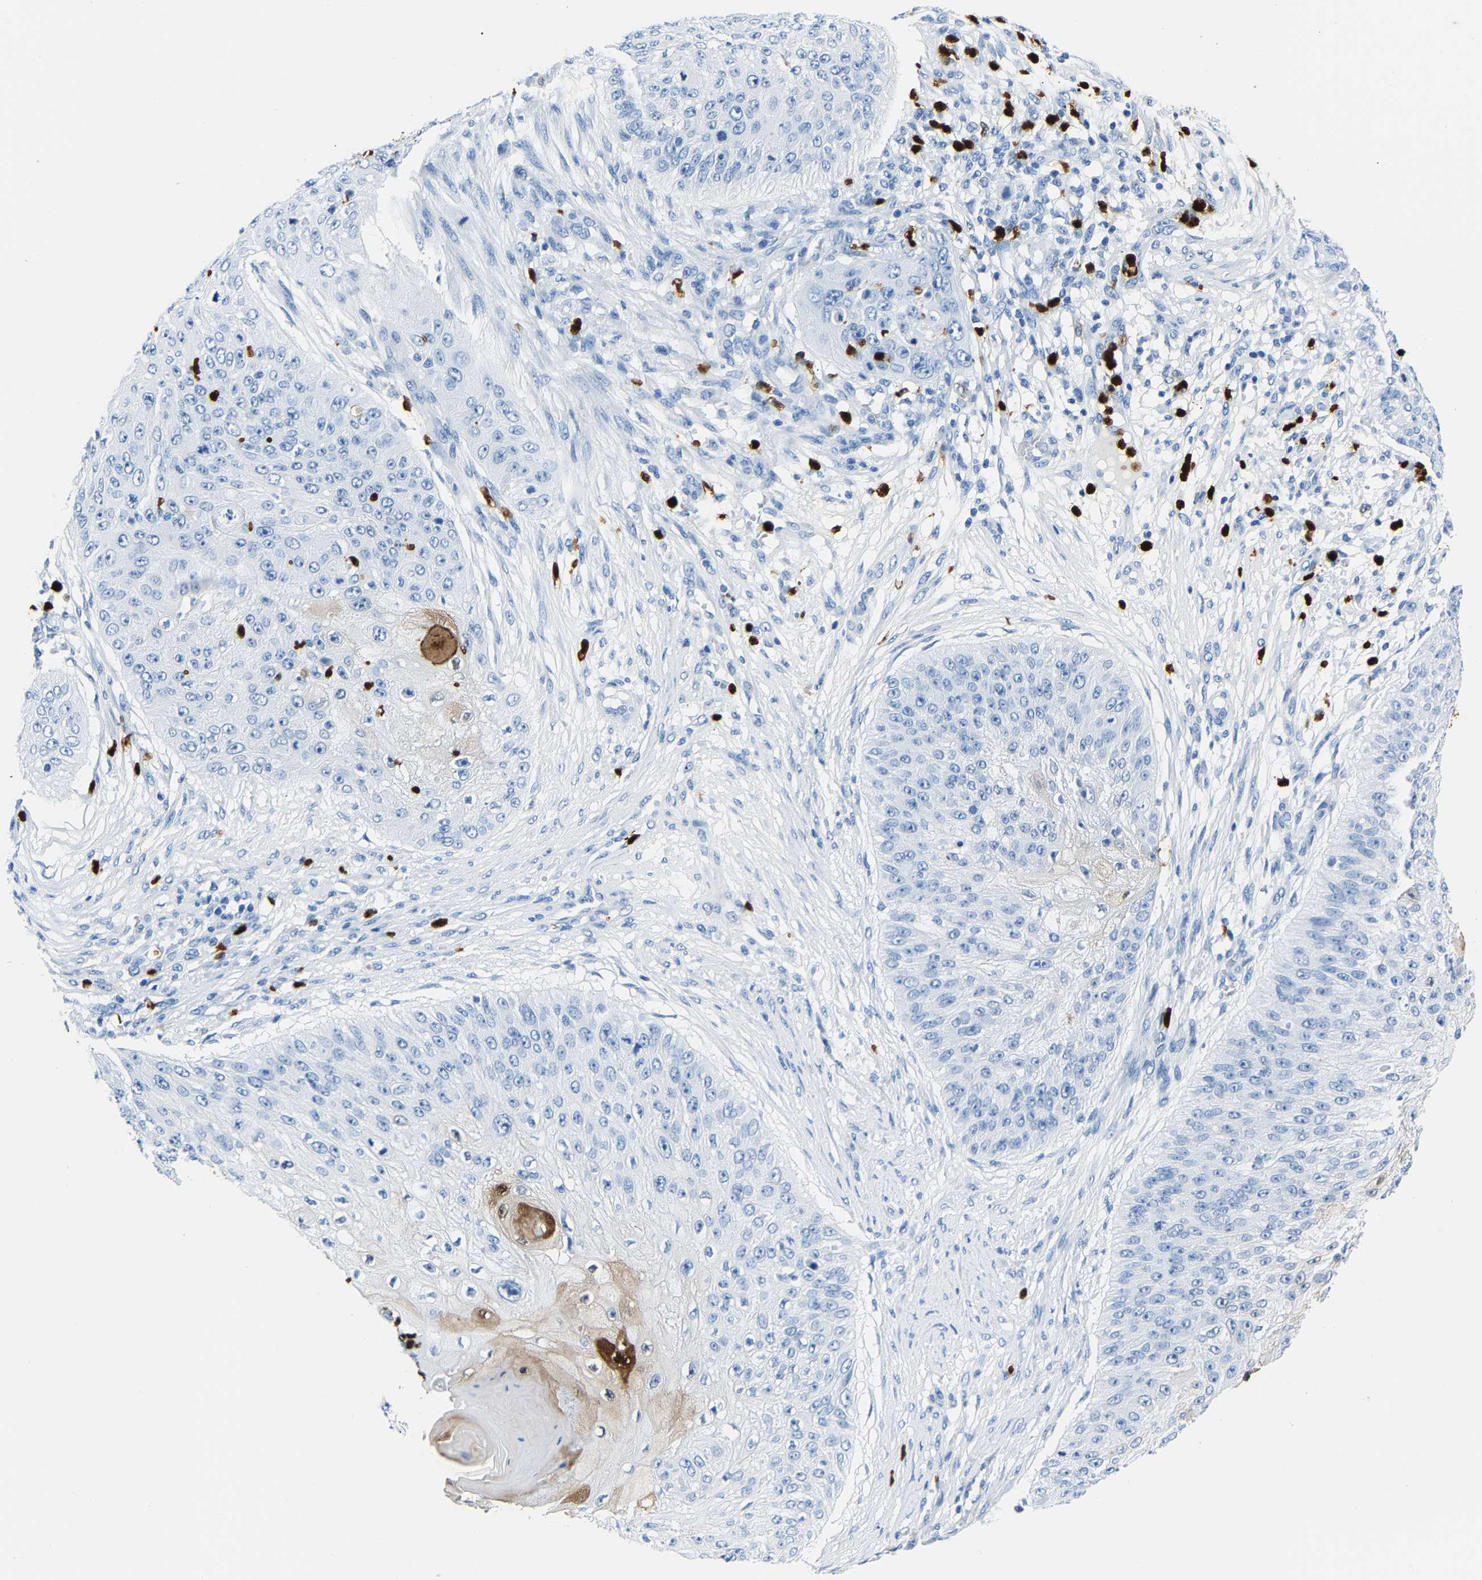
{"staining": {"intensity": "negative", "quantity": "none", "location": "none"}, "tissue": "skin cancer", "cell_type": "Tumor cells", "image_type": "cancer", "snomed": [{"axis": "morphology", "description": "Squamous cell carcinoma, NOS"}, {"axis": "topography", "description": "Skin"}], "caption": "There is no significant staining in tumor cells of squamous cell carcinoma (skin).", "gene": "S100P", "patient": {"sex": "female", "age": 80}}